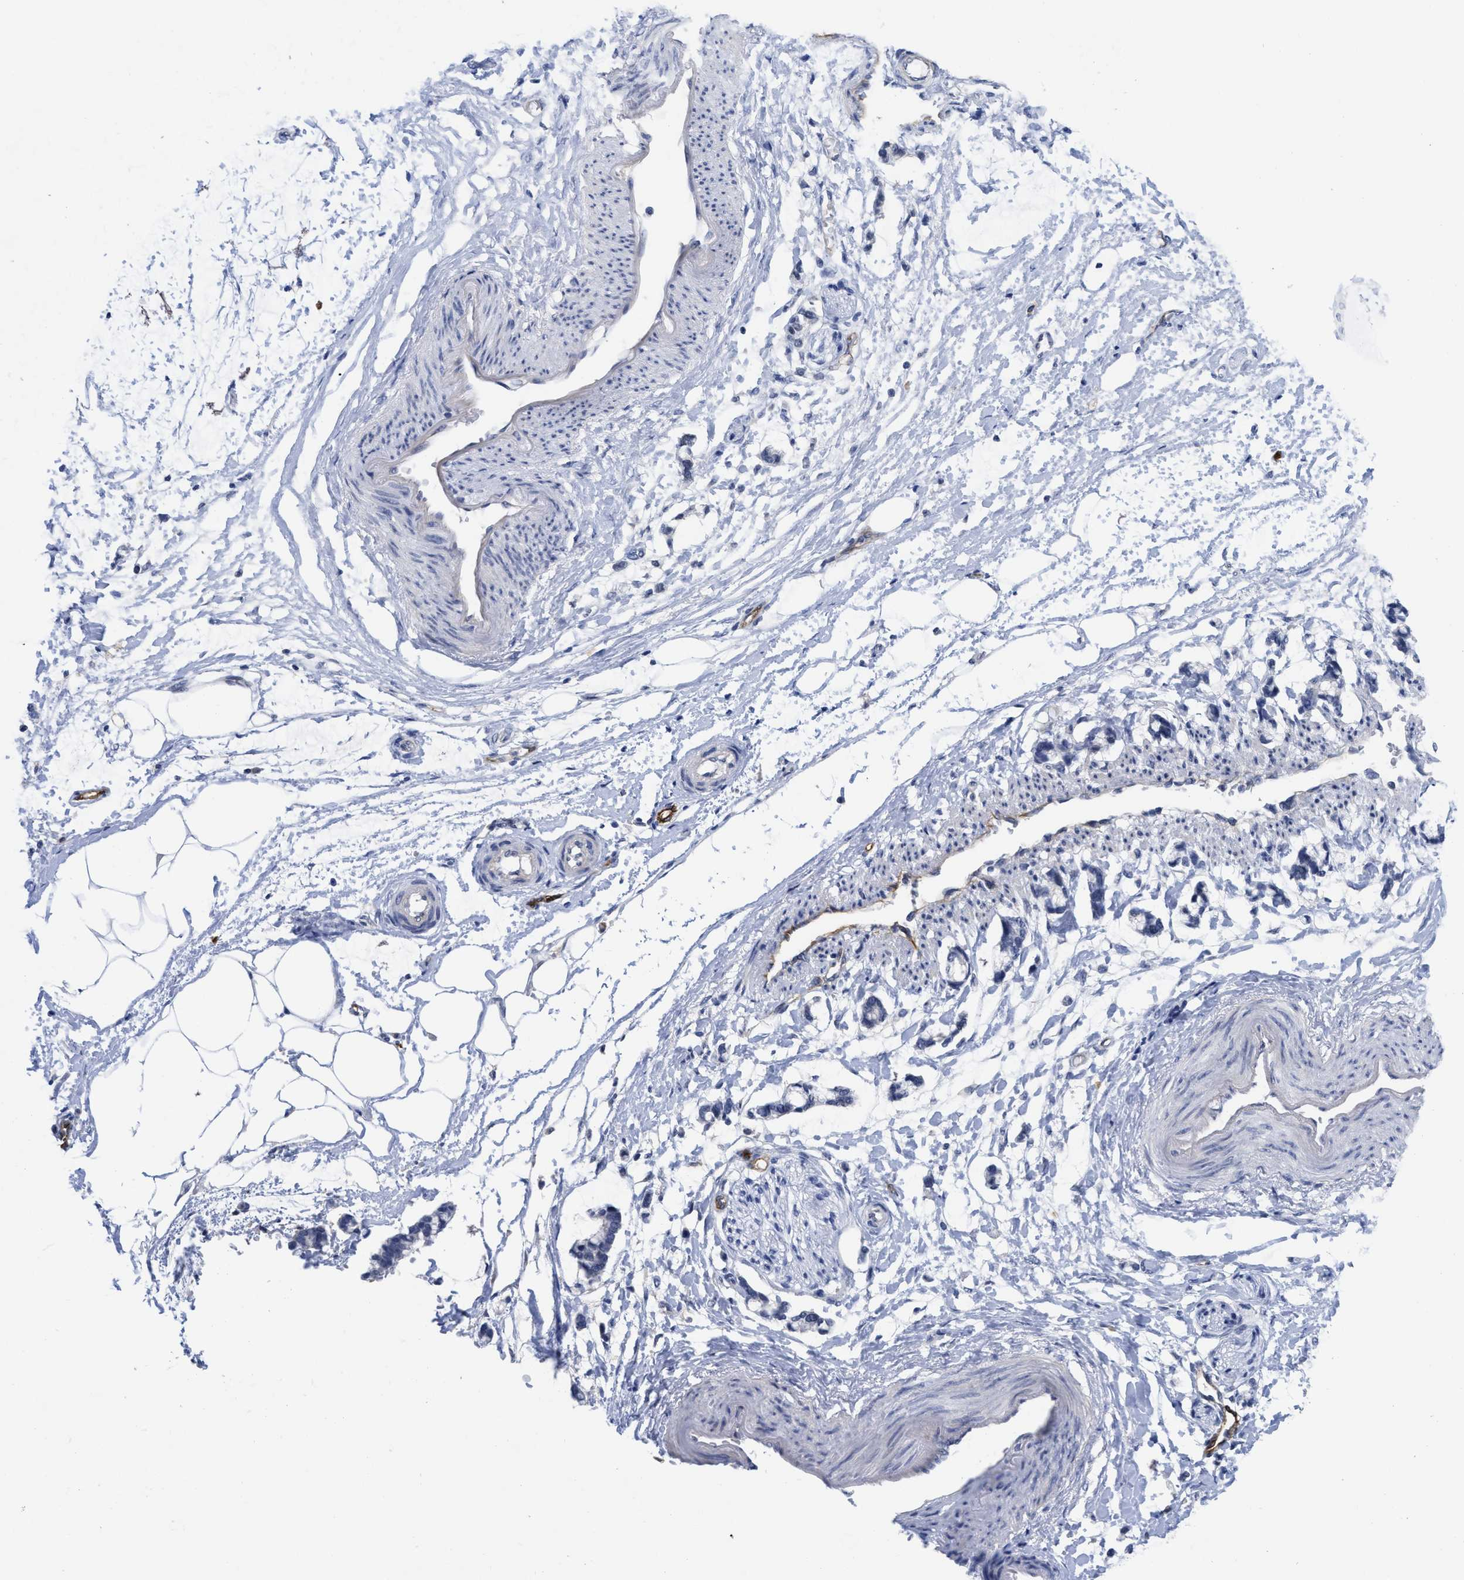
{"staining": {"intensity": "negative", "quantity": "none", "location": "none"}, "tissue": "adipose tissue", "cell_type": "Adipocytes", "image_type": "normal", "snomed": [{"axis": "morphology", "description": "Normal tissue, NOS"}, {"axis": "morphology", "description": "Adenocarcinoma, NOS"}, {"axis": "topography", "description": "Colon"}, {"axis": "topography", "description": "Peripheral nerve tissue"}], "caption": "The micrograph exhibits no significant staining in adipocytes of adipose tissue.", "gene": "ACKR1", "patient": {"sex": "male", "age": 14}}